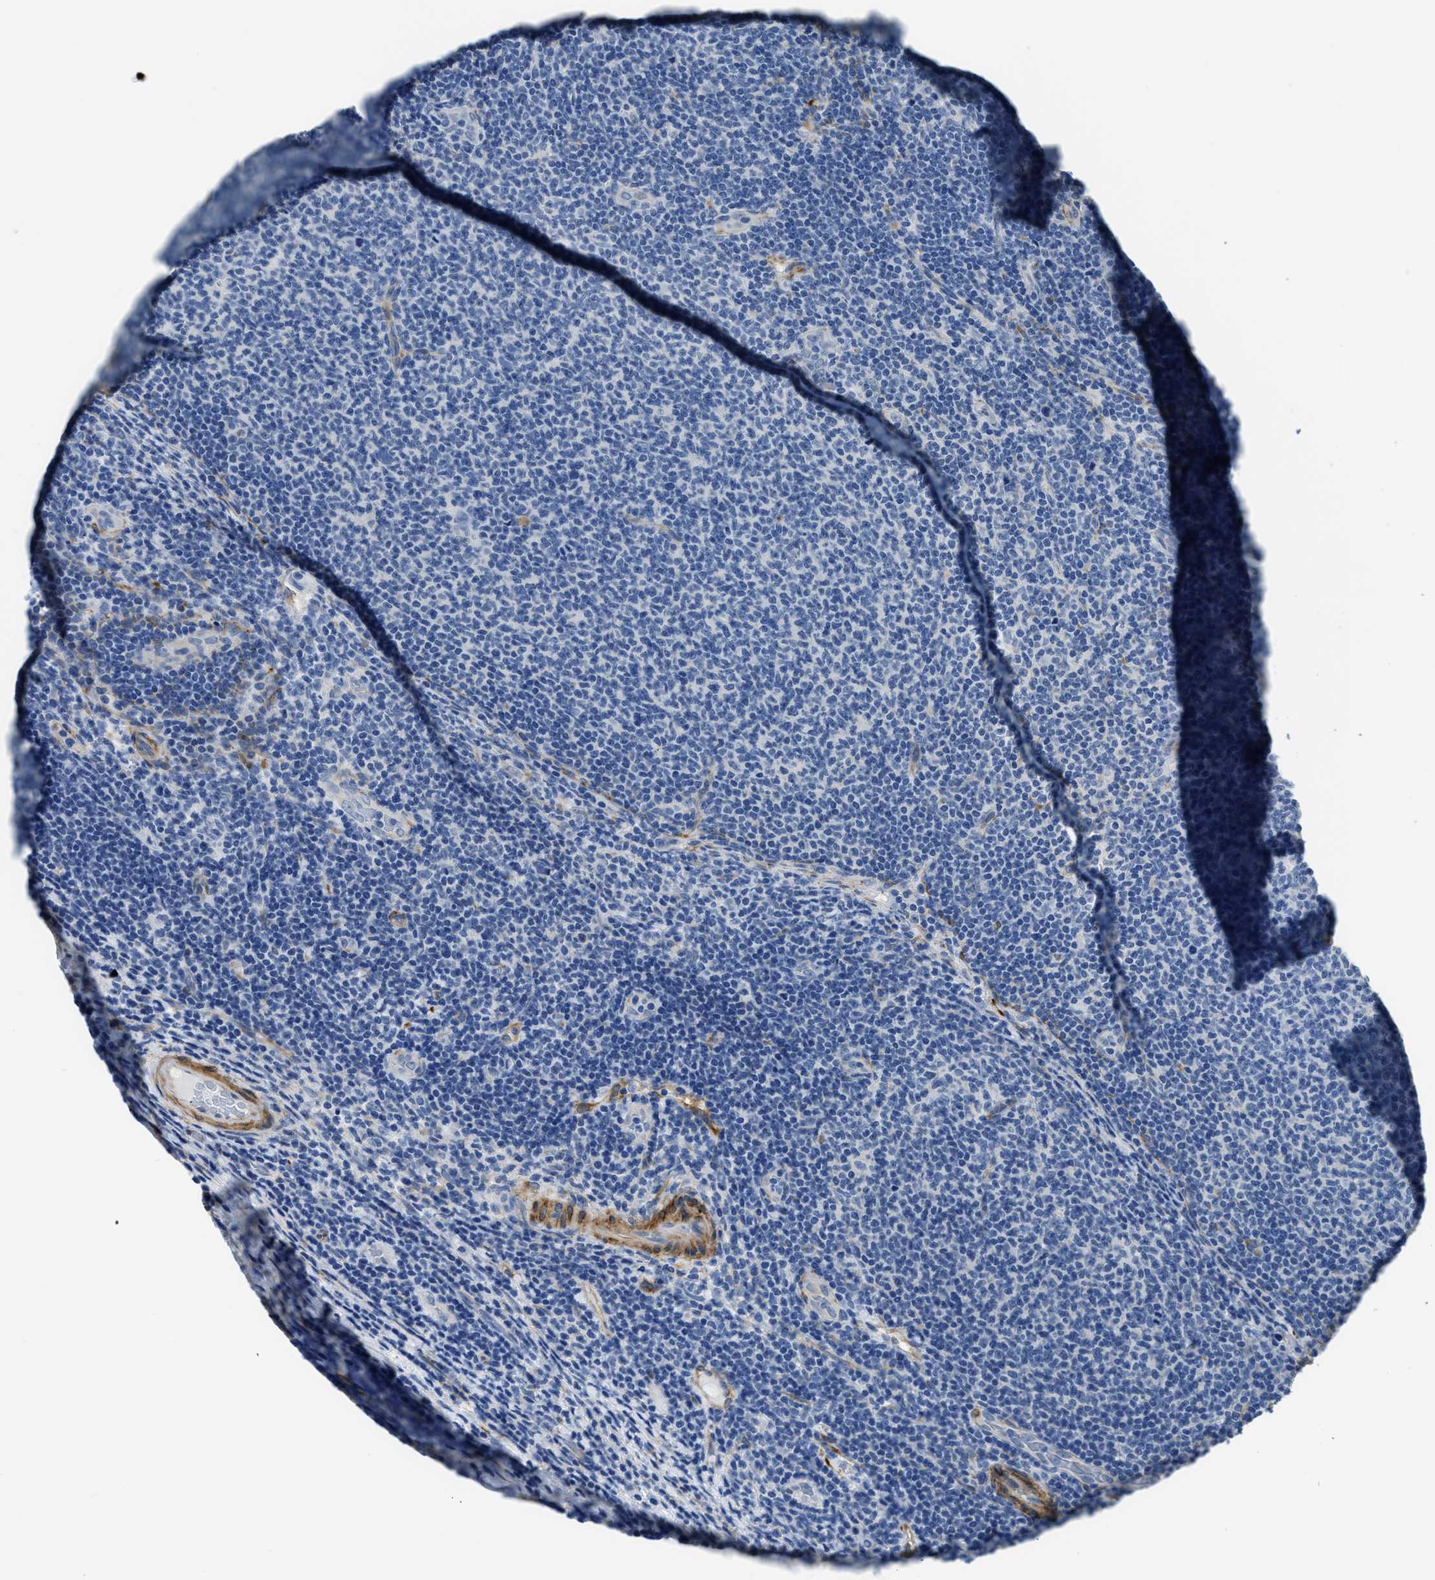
{"staining": {"intensity": "negative", "quantity": "none", "location": "none"}, "tissue": "lymphoma", "cell_type": "Tumor cells", "image_type": "cancer", "snomed": [{"axis": "morphology", "description": "Malignant lymphoma, non-Hodgkin's type, Low grade"}, {"axis": "topography", "description": "Lymph node"}], "caption": "Tumor cells are negative for protein expression in human lymphoma.", "gene": "ZSWIM5", "patient": {"sex": "male", "age": 66}}